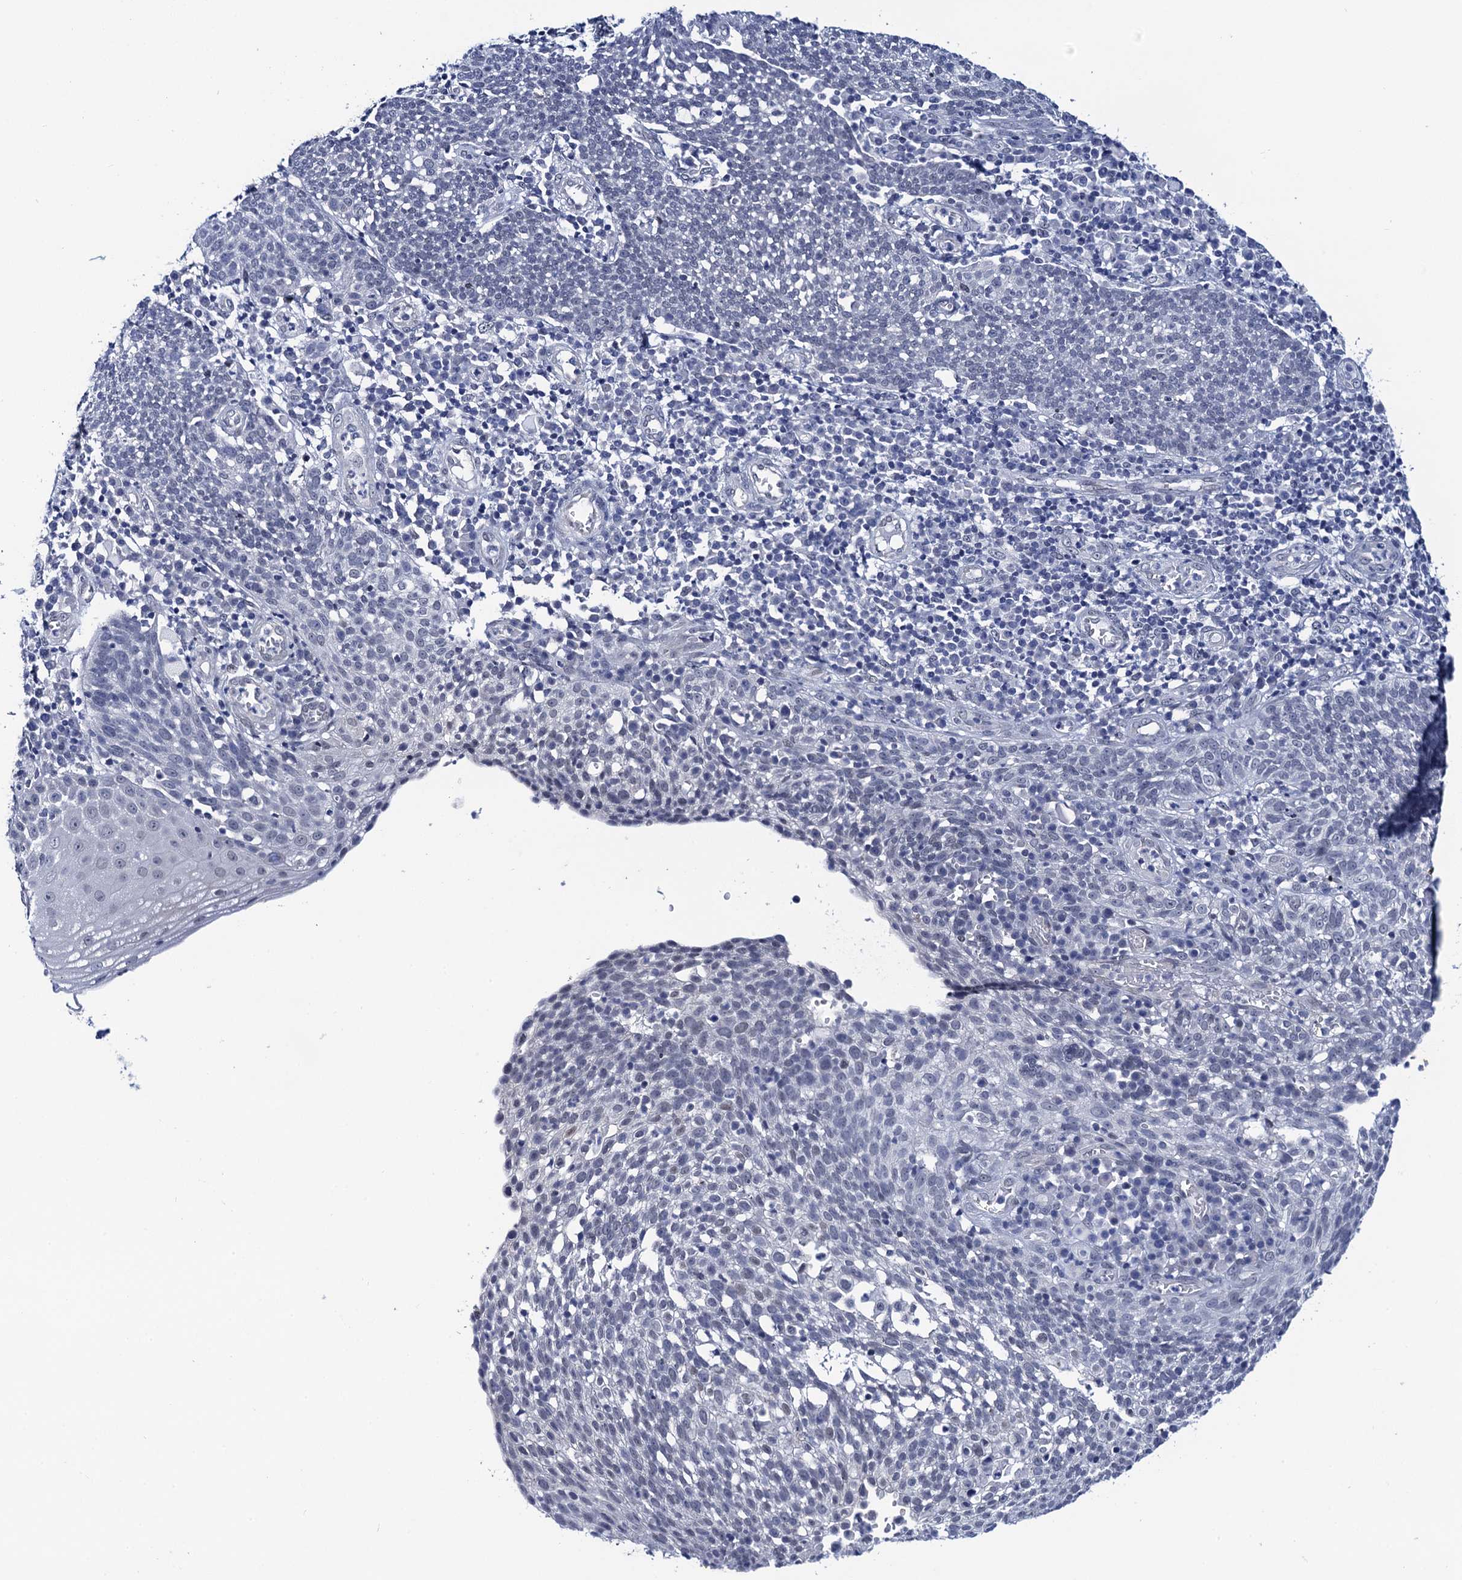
{"staining": {"intensity": "negative", "quantity": "none", "location": "none"}, "tissue": "cervical cancer", "cell_type": "Tumor cells", "image_type": "cancer", "snomed": [{"axis": "morphology", "description": "Squamous cell carcinoma, NOS"}, {"axis": "topography", "description": "Cervix"}], "caption": "High power microscopy photomicrograph of an immunohistochemistry micrograph of cervical cancer, revealing no significant staining in tumor cells. (IHC, brightfield microscopy, high magnification).", "gene": "C16orf87", "patient": {"sex": "female", "age": 34}}